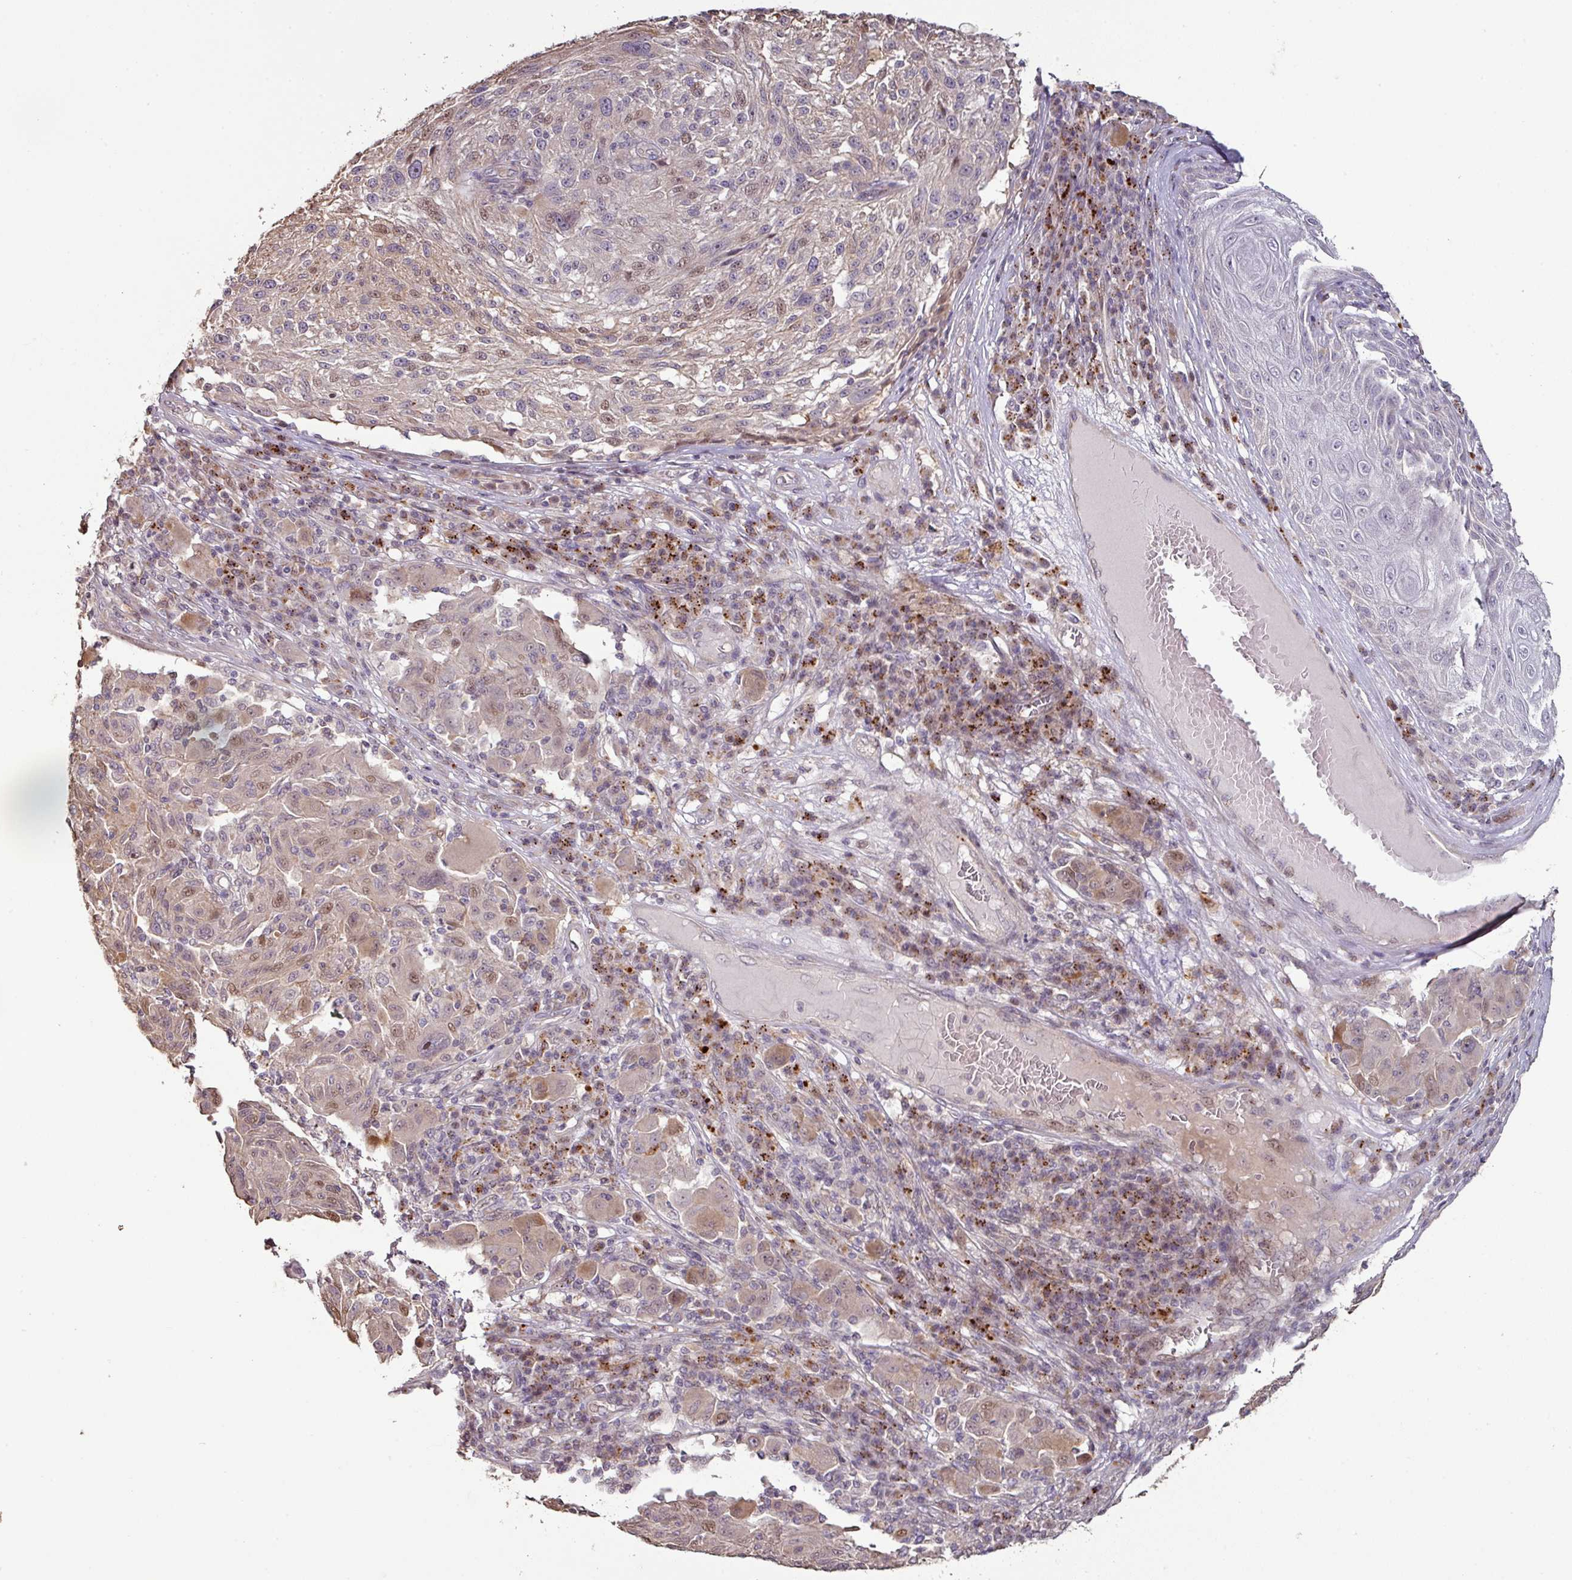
{"staining": {"intensity": "weak", "quantity": "25%-75%", "location": "cytoplasmic/membranous,nuclear"}, "tissue": "melanoma", "cell_type": "Tumor cells", "image_type": "cancer", "snomed": [{"axis": "morphology", "description": "Malignant melanoma, NOS"}, {"axis": "topography", "description": "Skin"}], "caption": "Brown immunohistochemical staining in malignant melanoma reveals weak cytoplasmic/membranous and nuclear expression in about 25%-75% of tumor cells.", "gene": "CXCR5", "patient": {"sex": "male", "age": 53}}